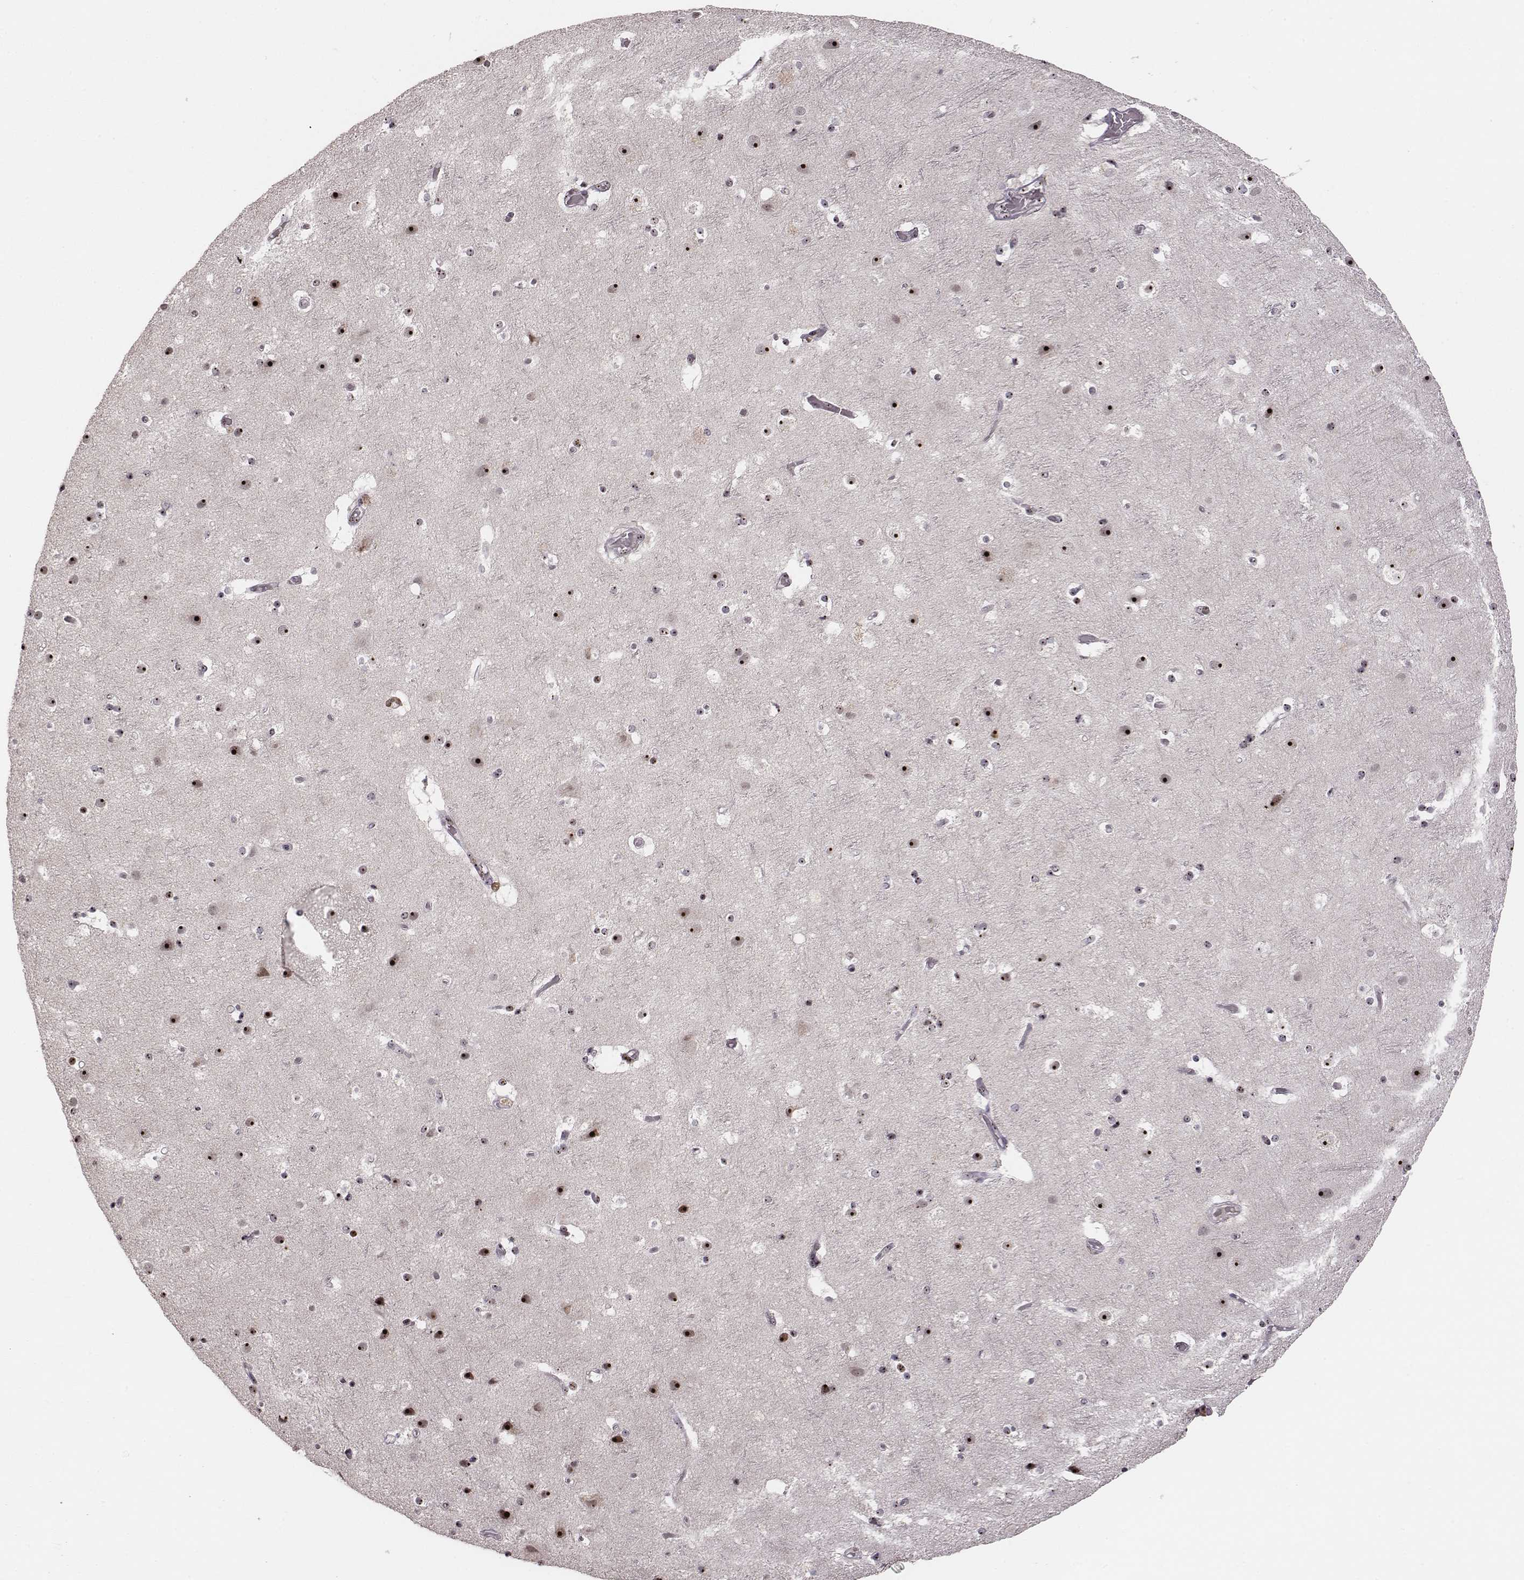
{"staining": {"intensity": "weak", "quantity": ">75%", "location": "nuclear"}, "tissue": "cerebral cortex", "cell_type": "Endothelial cells", "image_type": "normal", "snomed": [{"axis": "morphology", "description": "Normal tissue, NOS"}, {"axis": "topography", "description": "Cerebral cortex"}], "caption": "A photomicrograph showing weak nuclear expression in about >75% of endothelial cells in benign cerebral cortex, as visualized by brown immunohistochemical staining.", "gene": "NOP56", "patient": {"sex": "female", "age": 52}}